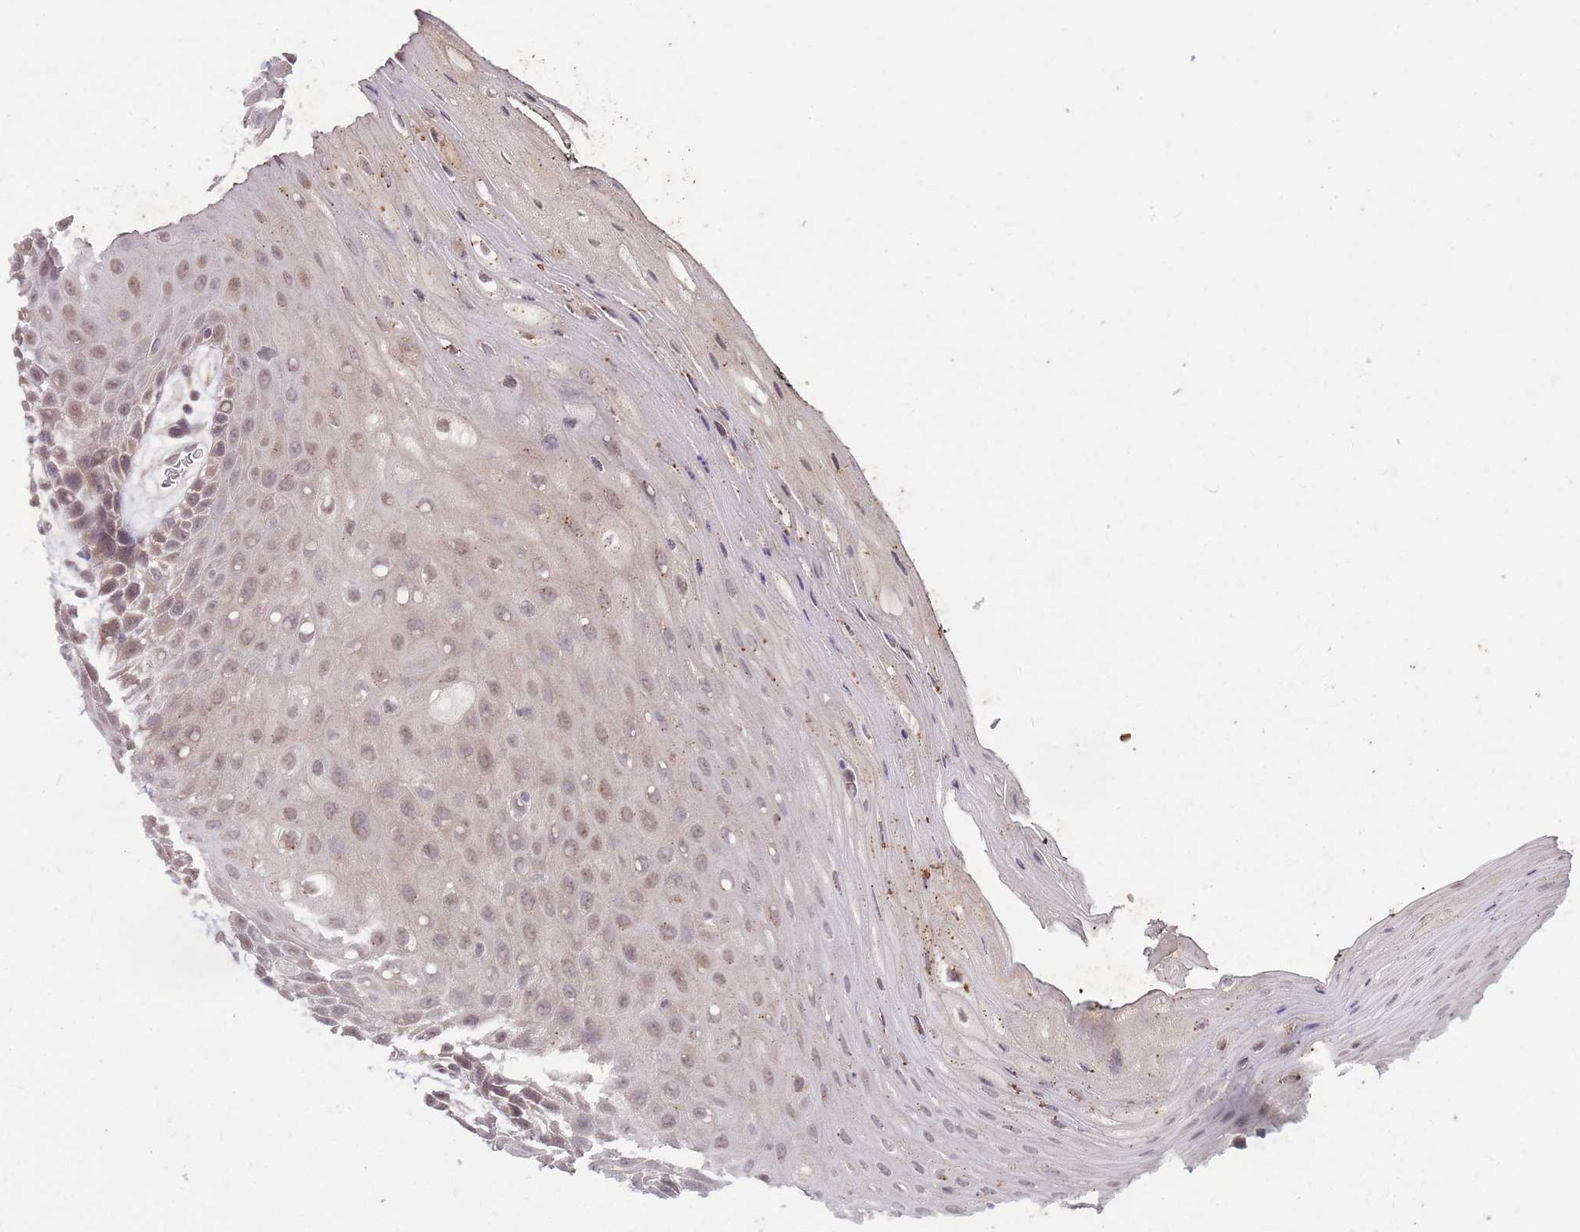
{"staining": {"intensity": "weak", "quantity": ">75%", "location": "nuclear"}, "tissue": "oral mucosa", "cell_type": "Squamous epithelial cells", "image_type": "normal", "snomed": [{"axis": "morphology", "description": "Normal tissue, NOS"}, {"axis": "topography", "description": "Oral tissue"}, {"axis": "topography", "description": "Tounge, NOS"}], "caption": "Immunohistochemical staining of normal oral mucosa displays low levels of weak nuclear expression in approximately >75% of squamous epithelial cells.", "gene": "GGT5", "patient": {"sex": "female", "age": 59}}